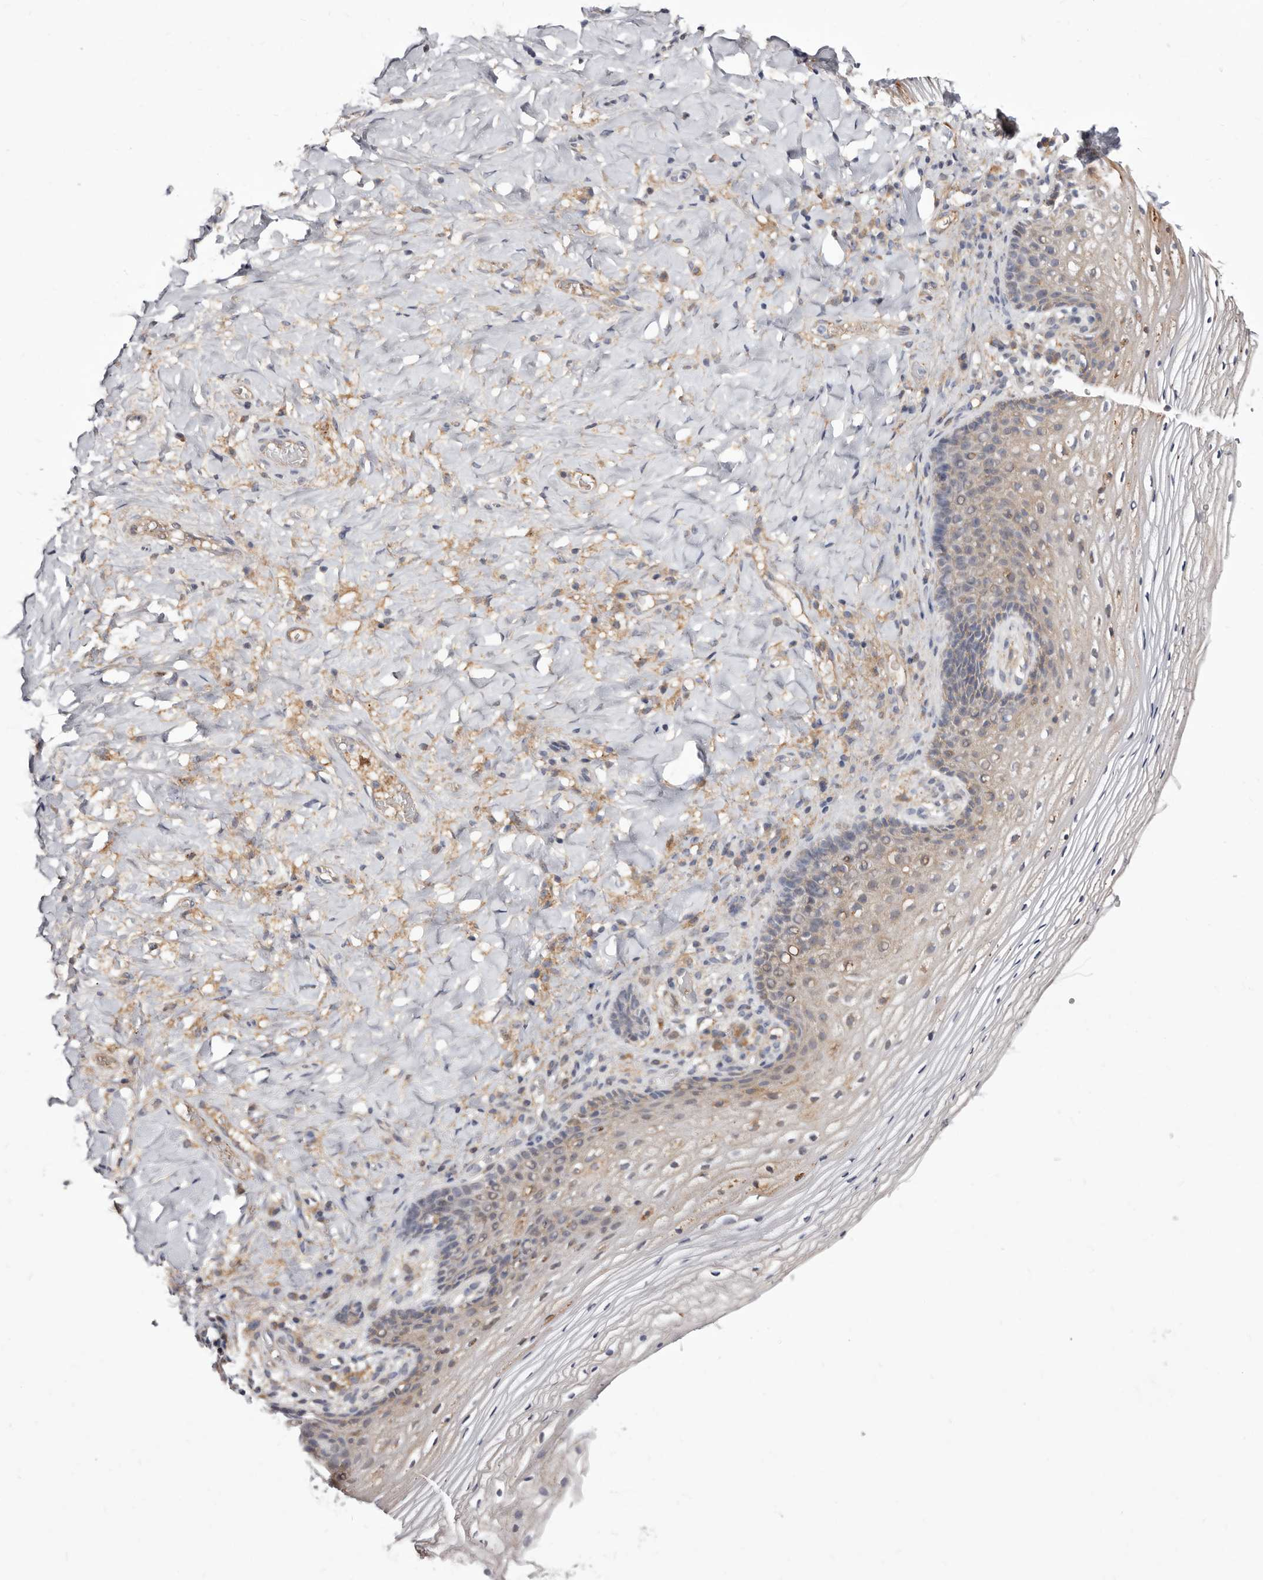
{"staining": {"intensity": "weak", "quantity": "25%-75%", "location": "cytoplasmic/membranous,nuclear"}, "tissue": "vagina", "cell_type": "Squamous epithelial cells", "image_type": "normal", "snomed": [{"axis": "morphology", "description": "Normal tissue, NOS"}, {"axis": "topography", "description": "Vagina"}], "caption": "Vagina stained with immunohistochemistry (IHC) reveals weak cytoplasmic/membranous,nuclear expression in about 25%-75% of squamous epithelial cells.", "gene": "NUBPL", "patient": {"sex": "female", "age": 60}}